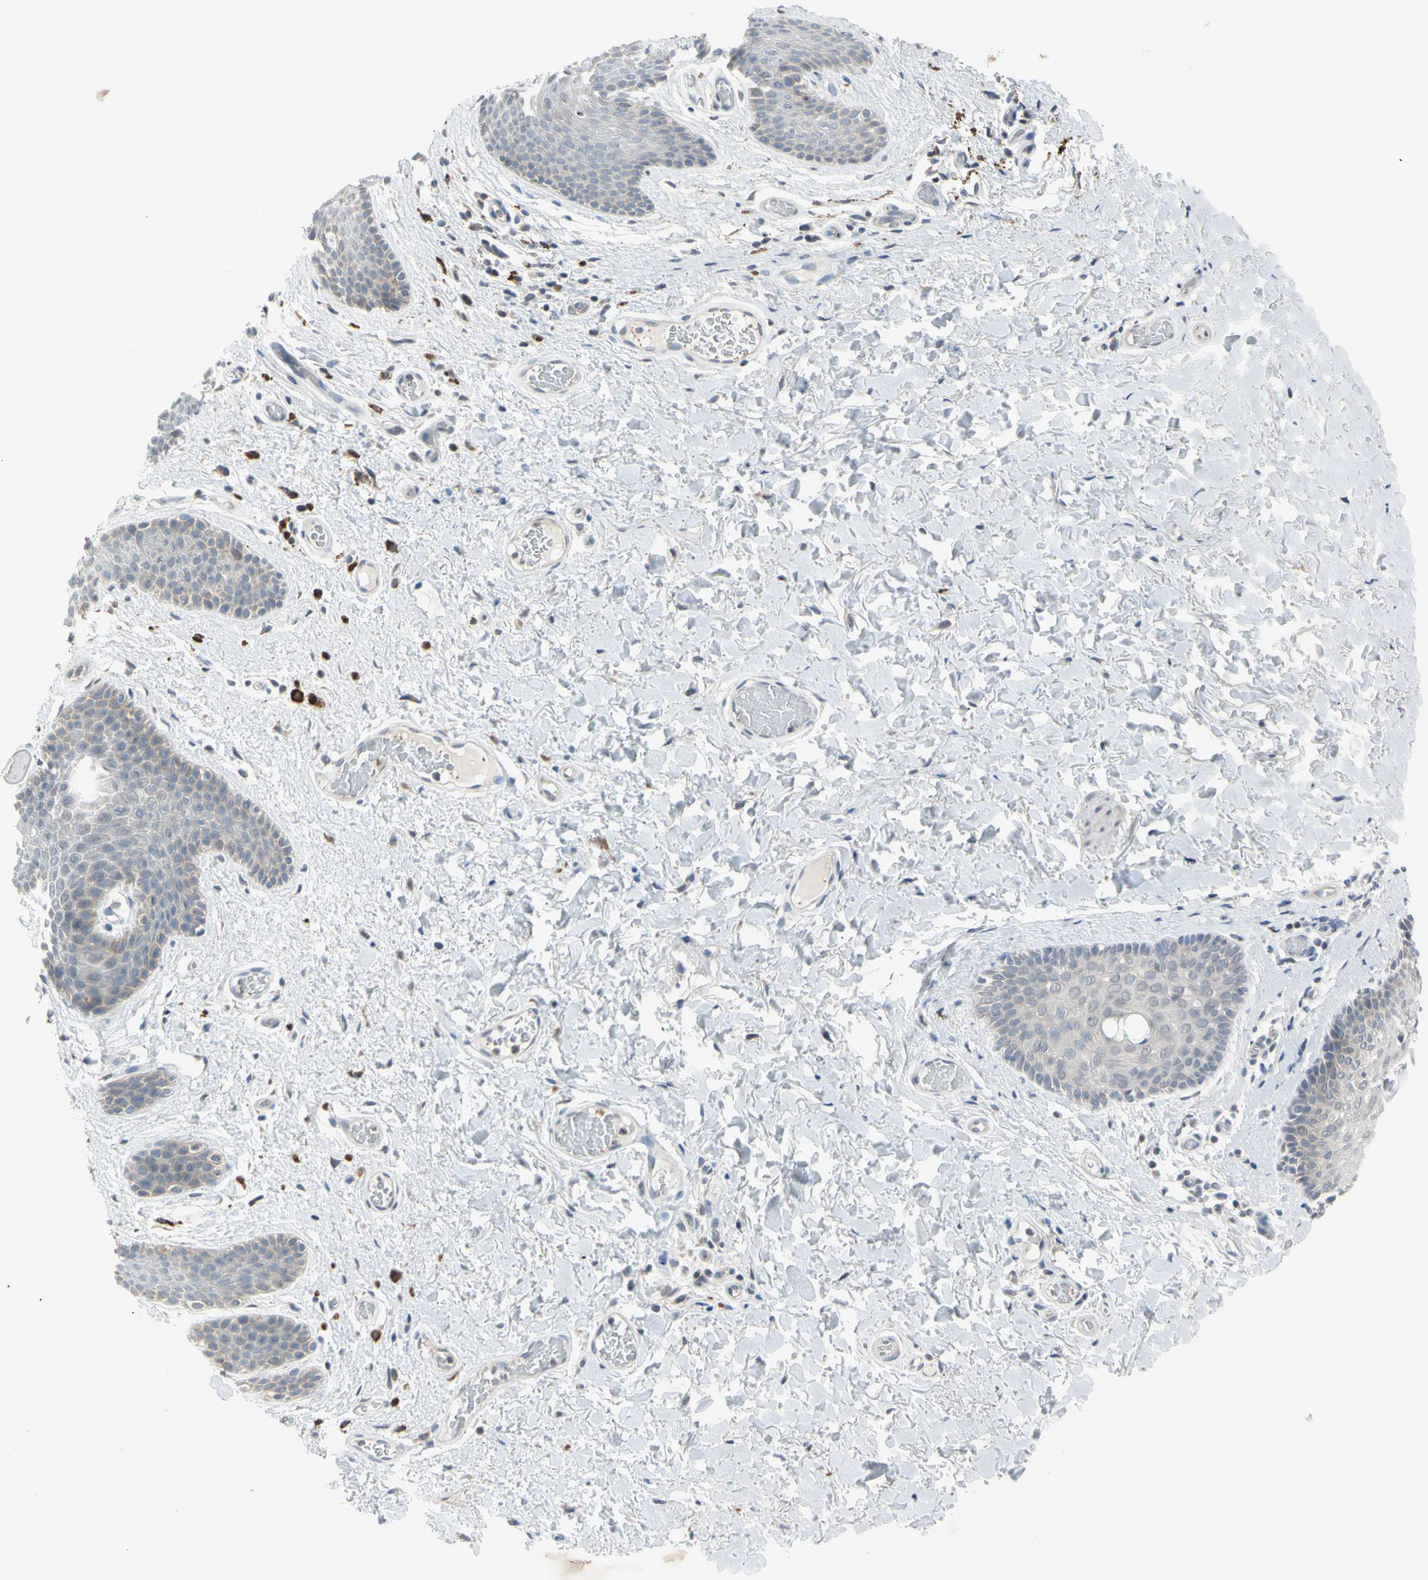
{"staining": {"intensity": "weak", "quantity": "25%-75%", "location": "cytoplasmic/membranous"}, "tissue": "skin", "cell_type": "Epidermal cells", "image_type": "normal", "snomed": [{"axis": "morphology", "description": "Normal tissue, NOS"}, {"axis": "topography", "description": "Anal"}], "caption": "The image exhibits immunohistochemical staining of benign skin. There is weak cytoplasmic/membranous positivity is identified in approximately 25%-75% of epidermal cells.", "gene": "MARK1", "patient": {"sex": "male", "age": 74}}